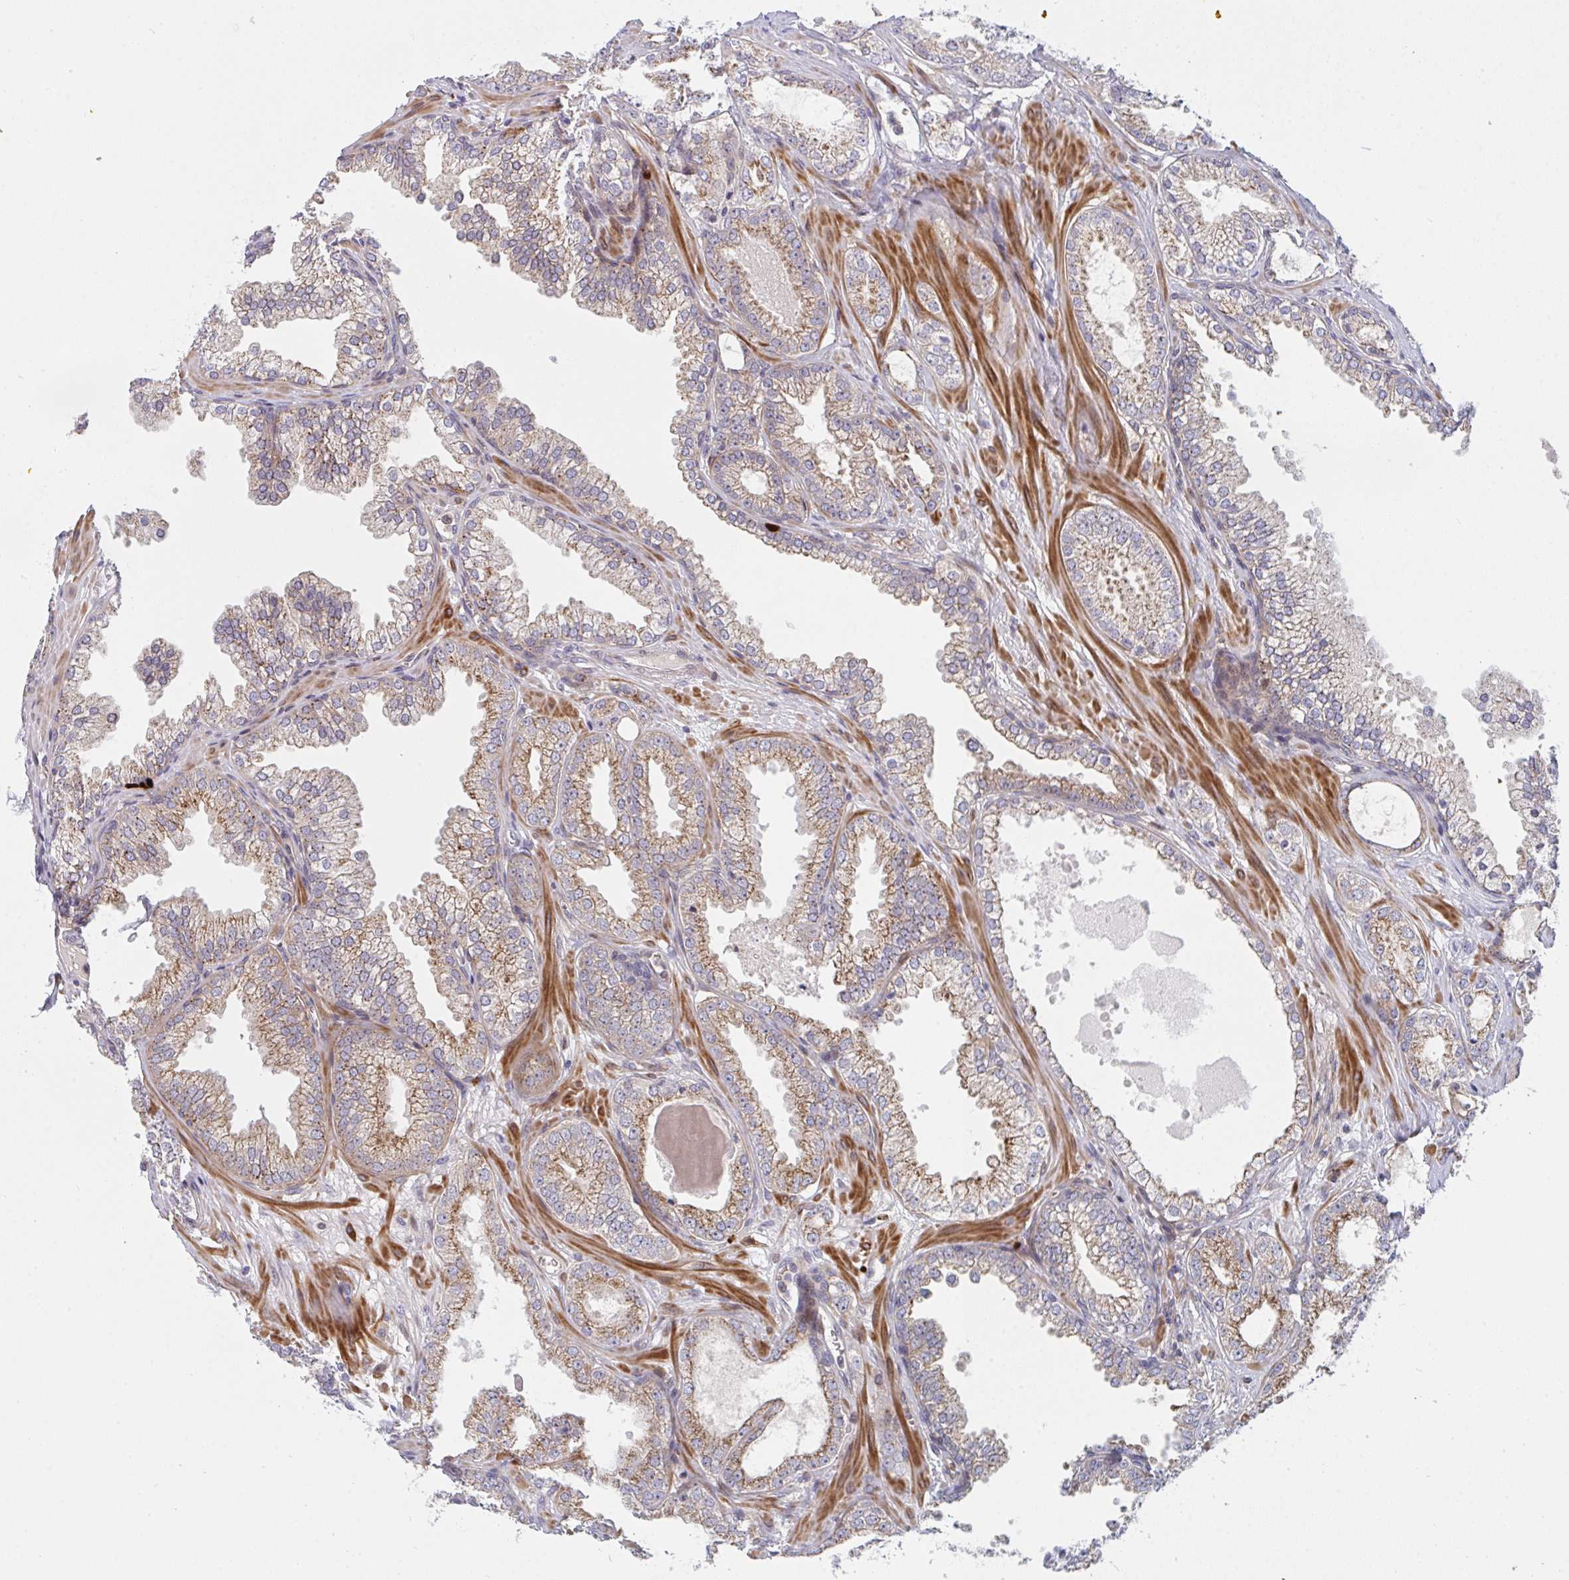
{"staining": {"intensity": "moderate", "quantity": ">75%", "location": "cytoplasmic/membranous"}, "tissue": "prostate cancer", "cell_type": "Tumor cells", "image_type": "cancer", "snomed": [{"axis": "morphology", "description": "Adenocarcinoma, Medium grade"}, {"axis": "topography", "description": "Prostate"}], "caption": "A high-resolution image shows IHC staining of adenocarcinoma (medium-grade) (prostate), which demonstrates moderate cytoplasmic/membranous expression in about >75% of tumor cells.", "gene": "TNFSF4", "patient": {"sex": "male", "age": 57}}